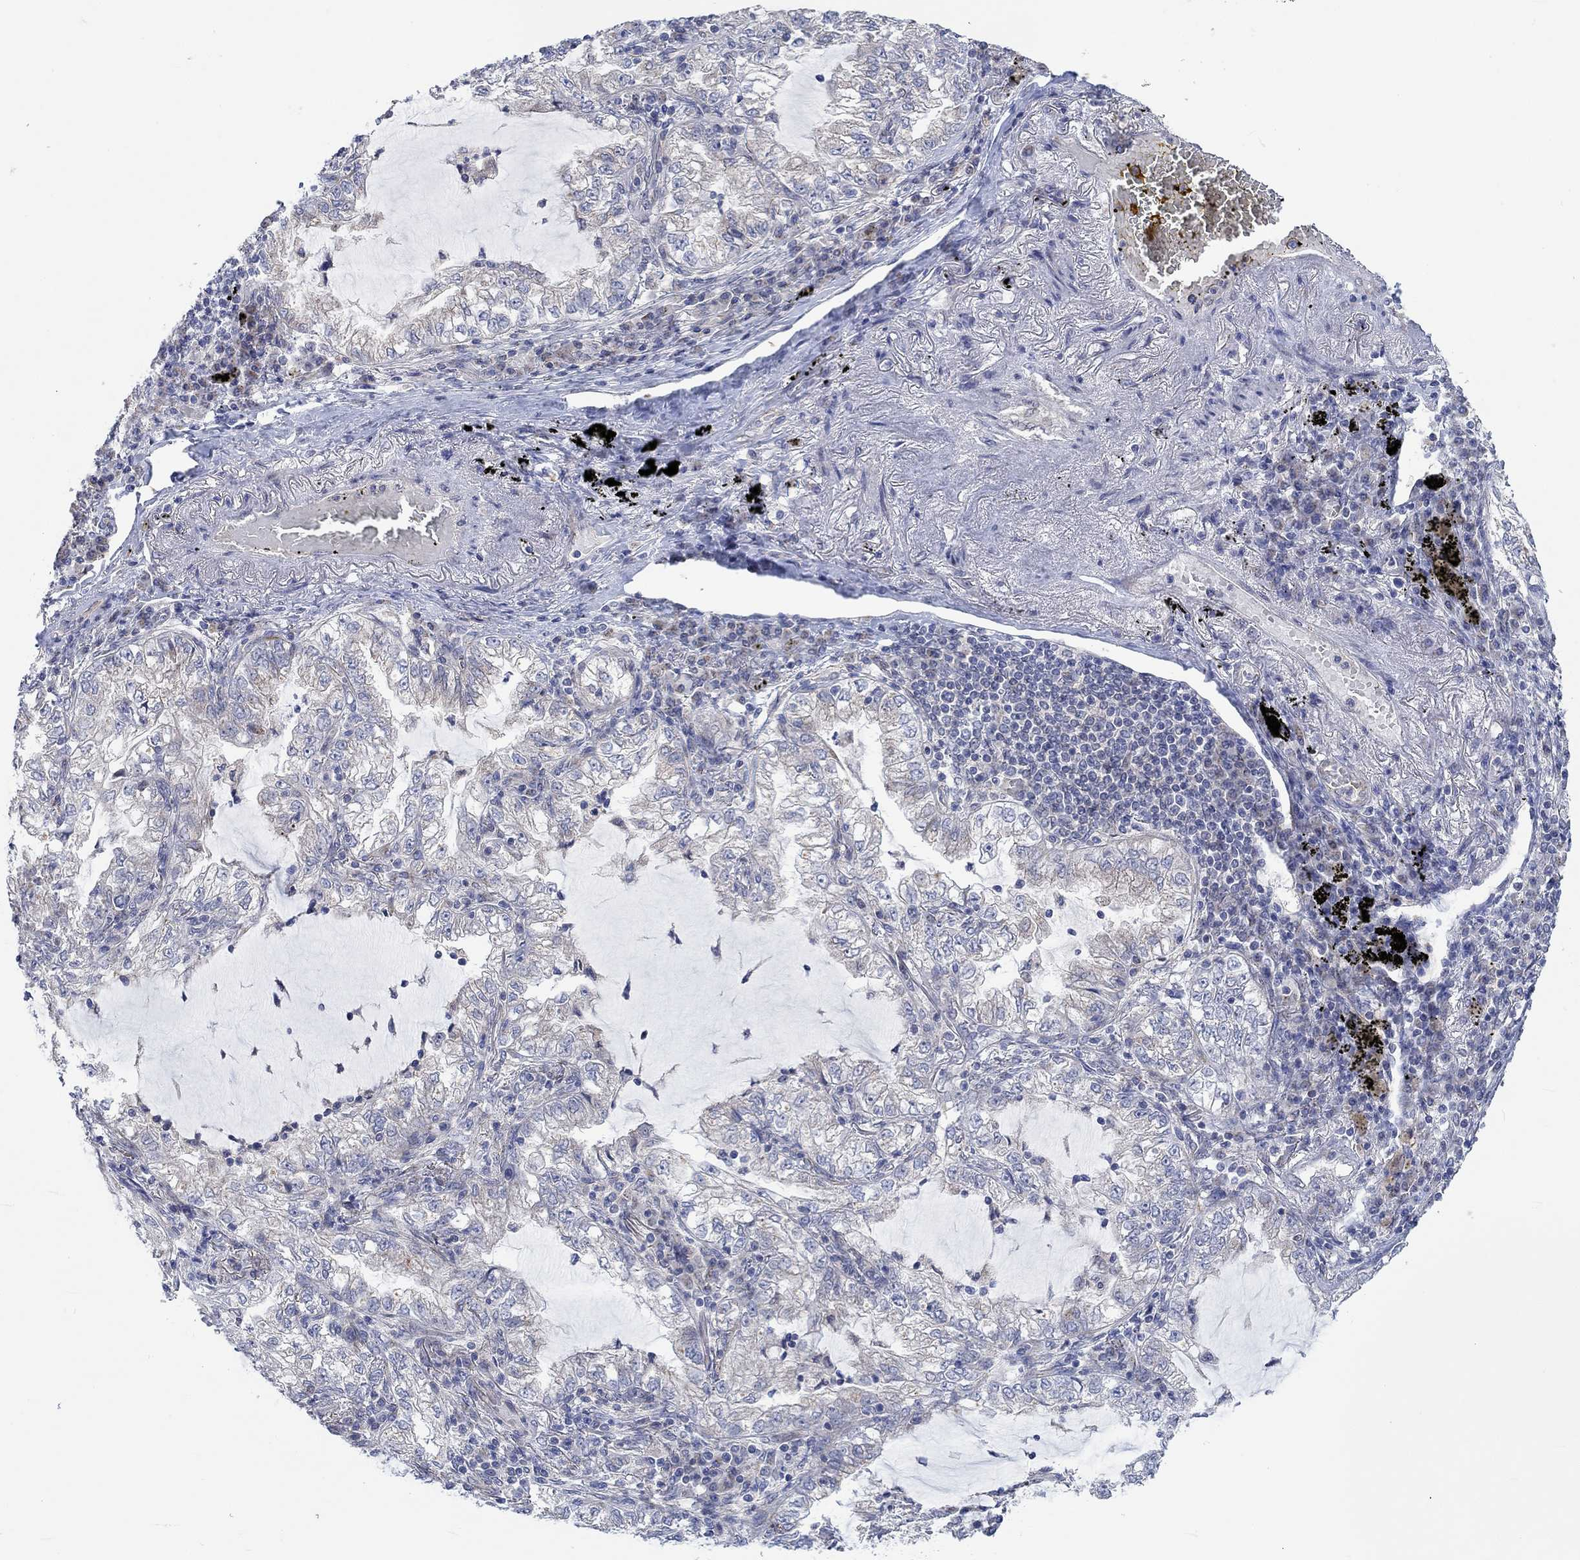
{"staining": {"intensity": "negative", "quantity": "none", "location": "none"}, "tissue": "lung cancer", "cell_type": "Tumor cells", "image_type": "cancer", "snomed": [{"axis": "morphology", "description": "Adenocarcinoma, NOS"}, {"axis": "topography", "description": "Lung"}], "caption": "This is an IHC histopathology image of human lung adenocarcinoma. There is no positivity in tumor cells.", "gene": "CAMK1D", "patient": {"sex": "female", "age": 73}}